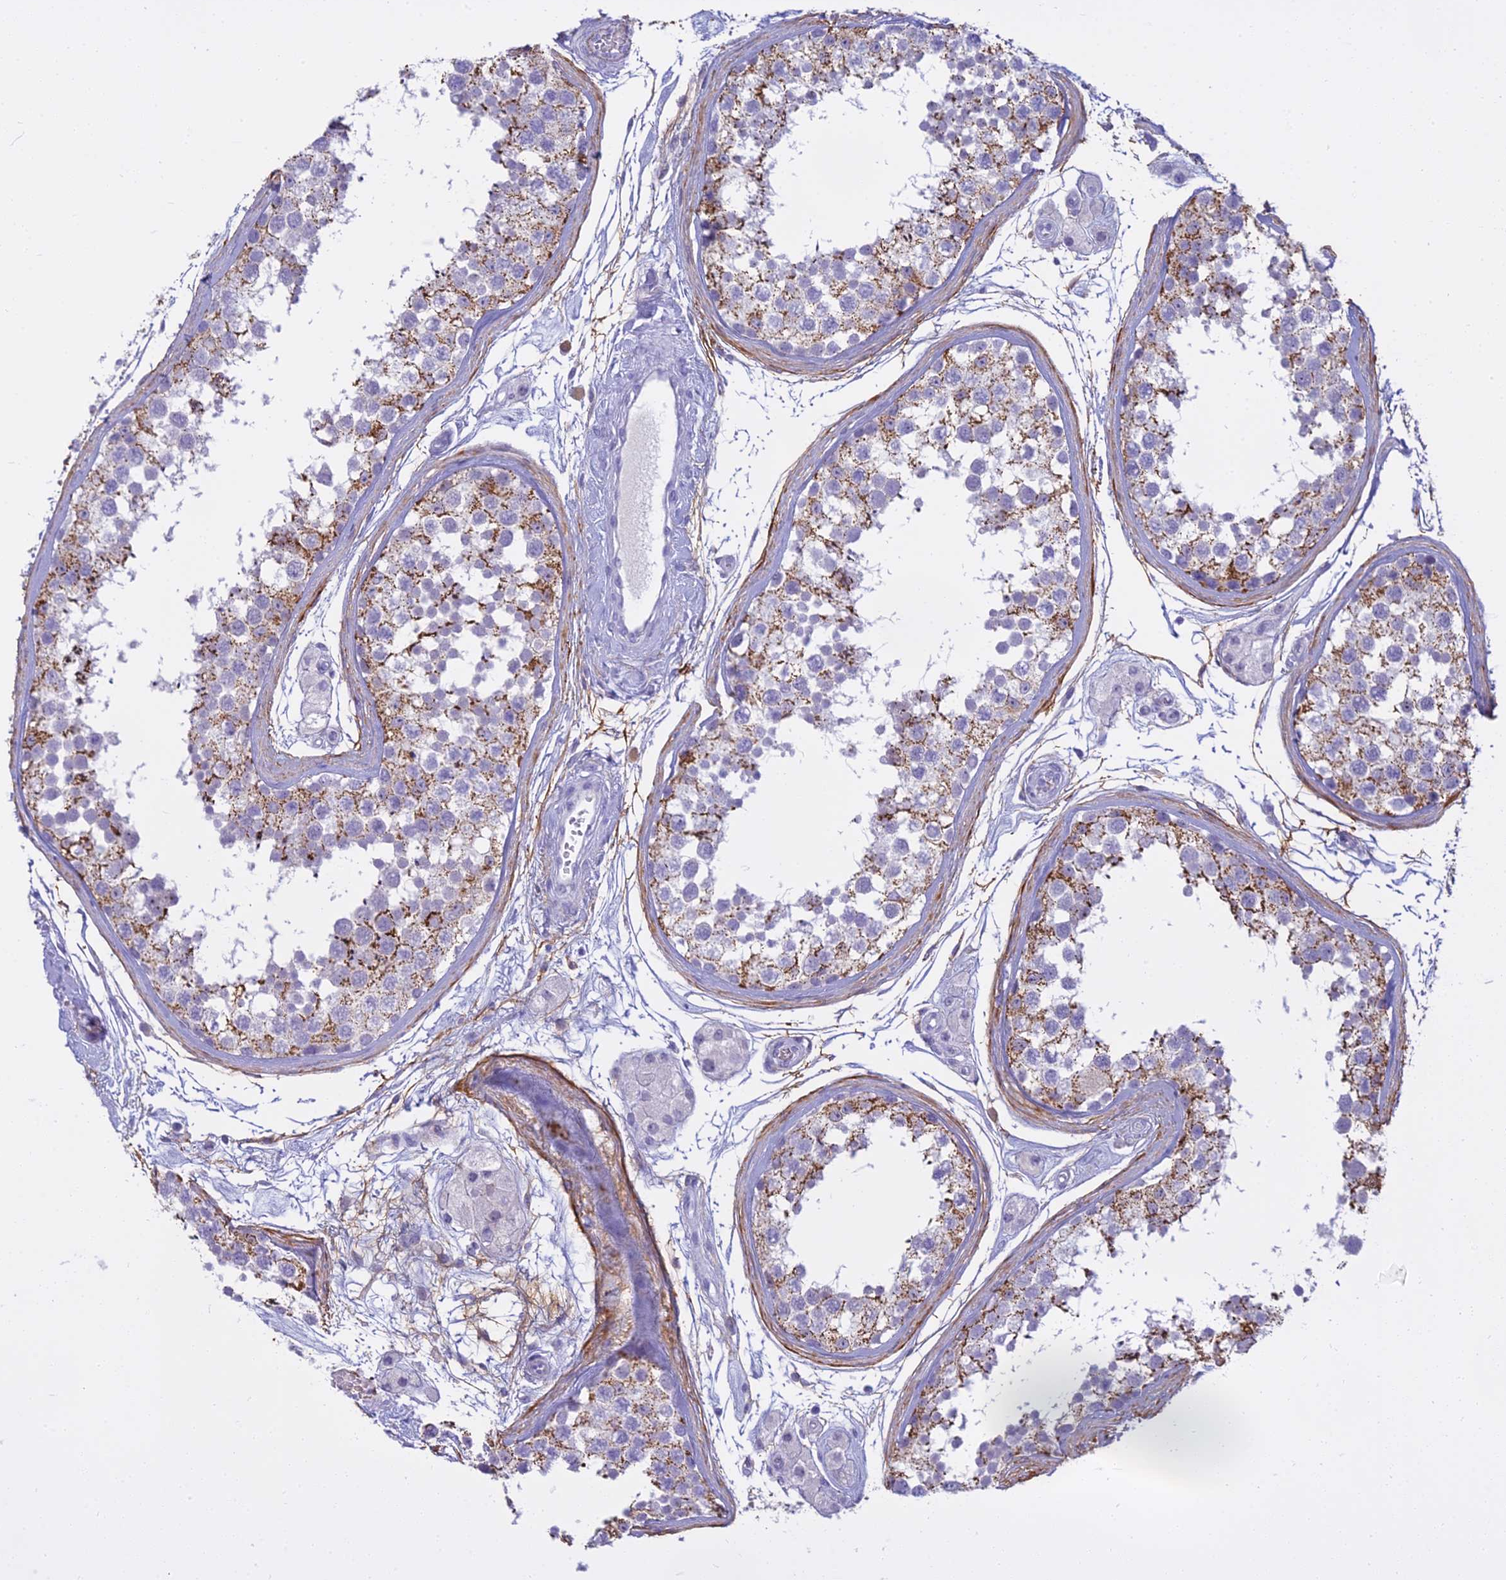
{"staining": {"intensity": "strong", "quantity": "25%-75%", "location": "cytoplasmic/membranous"}, "tissue": "testis", "cell_type": "Cells in seminiferous ducts", "image_type": "normal", "snomed": [{"axis": "morphology", "description": "Normal tissue, NOS"}, {"axis": "topography", "description": "Testis"}], "caption": "Immunohistochemical staining of normal testis shows 25%-75% levels of strong cytoplasmic/membranous protein staining in about 25%-75% of cells in seminiferous ducts.", "gene": "OSTN", "patient": {"sex": "male", "age": 56}}